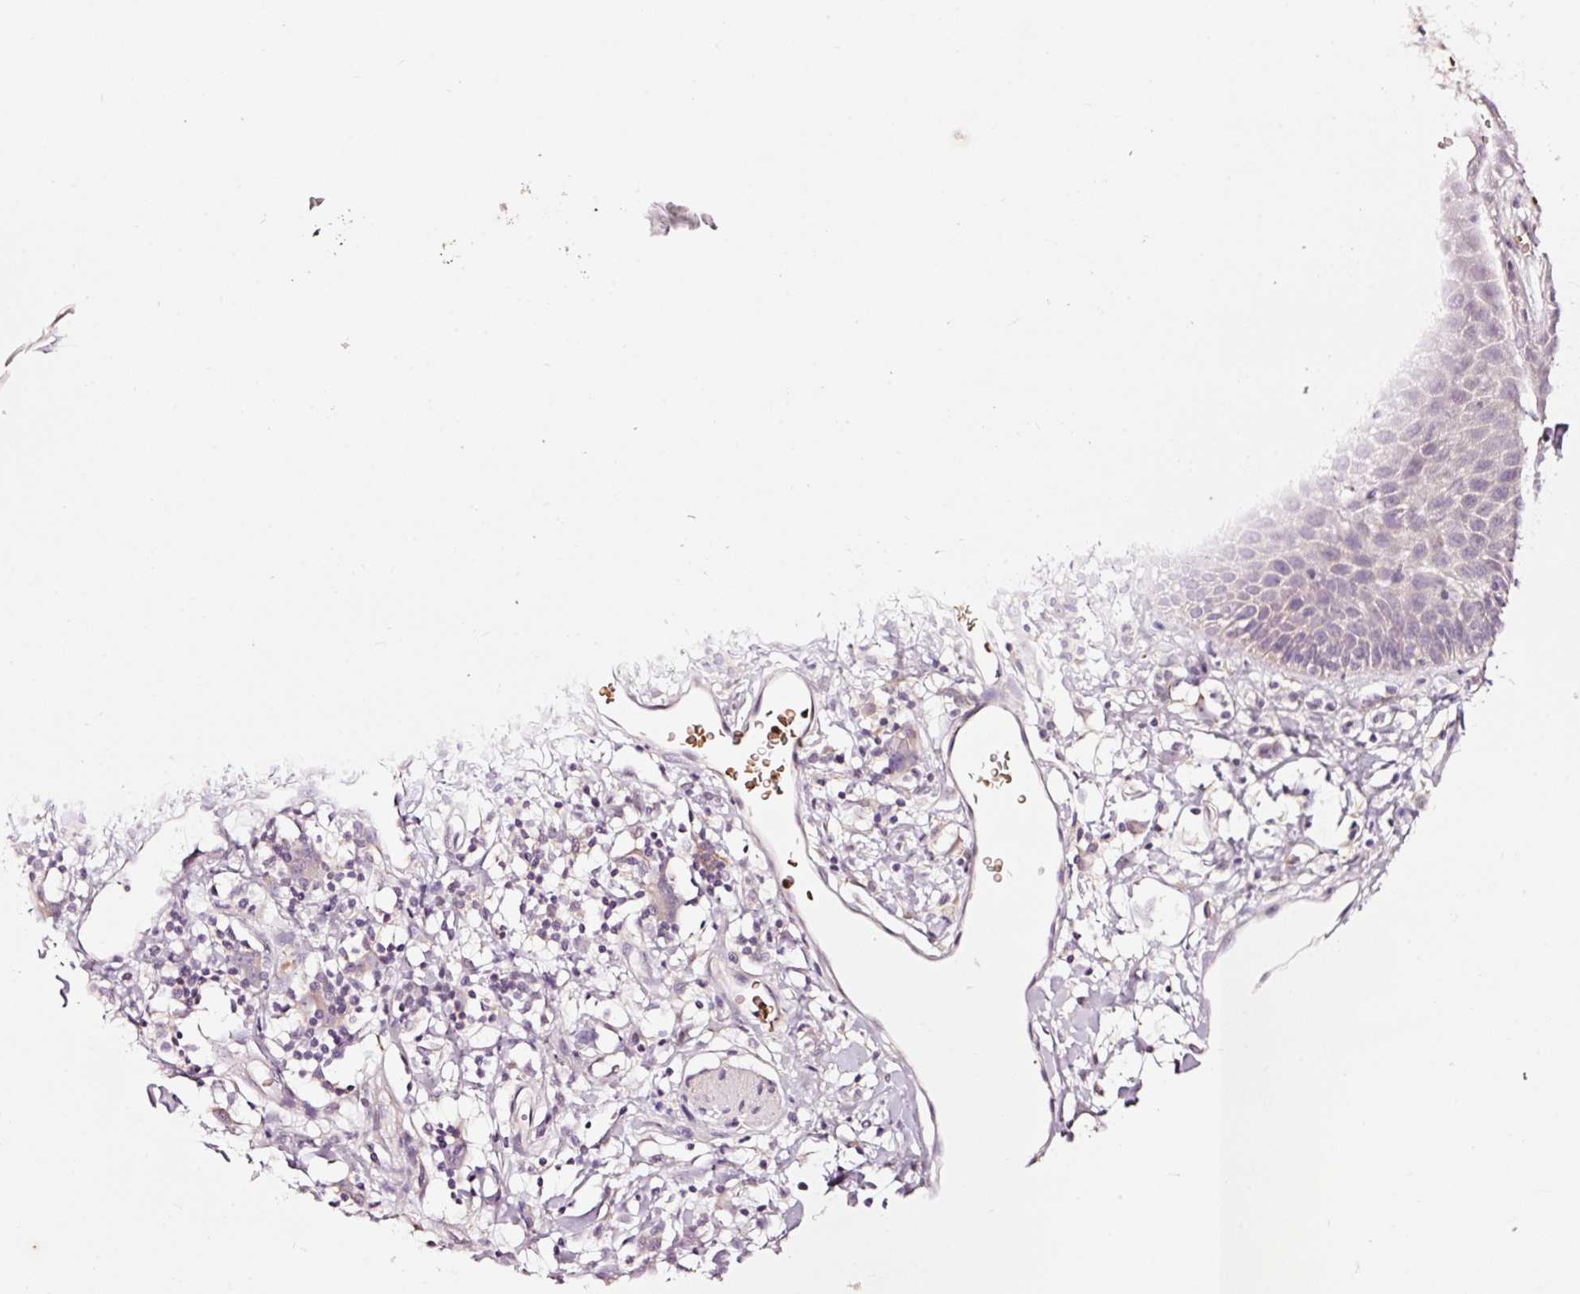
{"staining": {"intensity": "weak", "quantity": "25%-75%", "location": "cytoplasmic/membranous"}, "tissue": "adipose tissue", "cell_type": "Adipocytes", "image_type": "normal", "snomed": [{"axis": "morphology", "description": "Normal tissue, NOS"}, {"axis": "topography", "description": "Vulva"}, {"axis": "topography", "description": "Peripheral nerve tissue"}], "caption": "High-power microscopy captured an immunohistochemistry micrograph of benign adipose tissue, revealing weak cytoplasmic/membranous staining in about 25%-75% of adipocytes.", "gene": "LDHAL6B", "patient": {"sex": "female", "age": 68}}